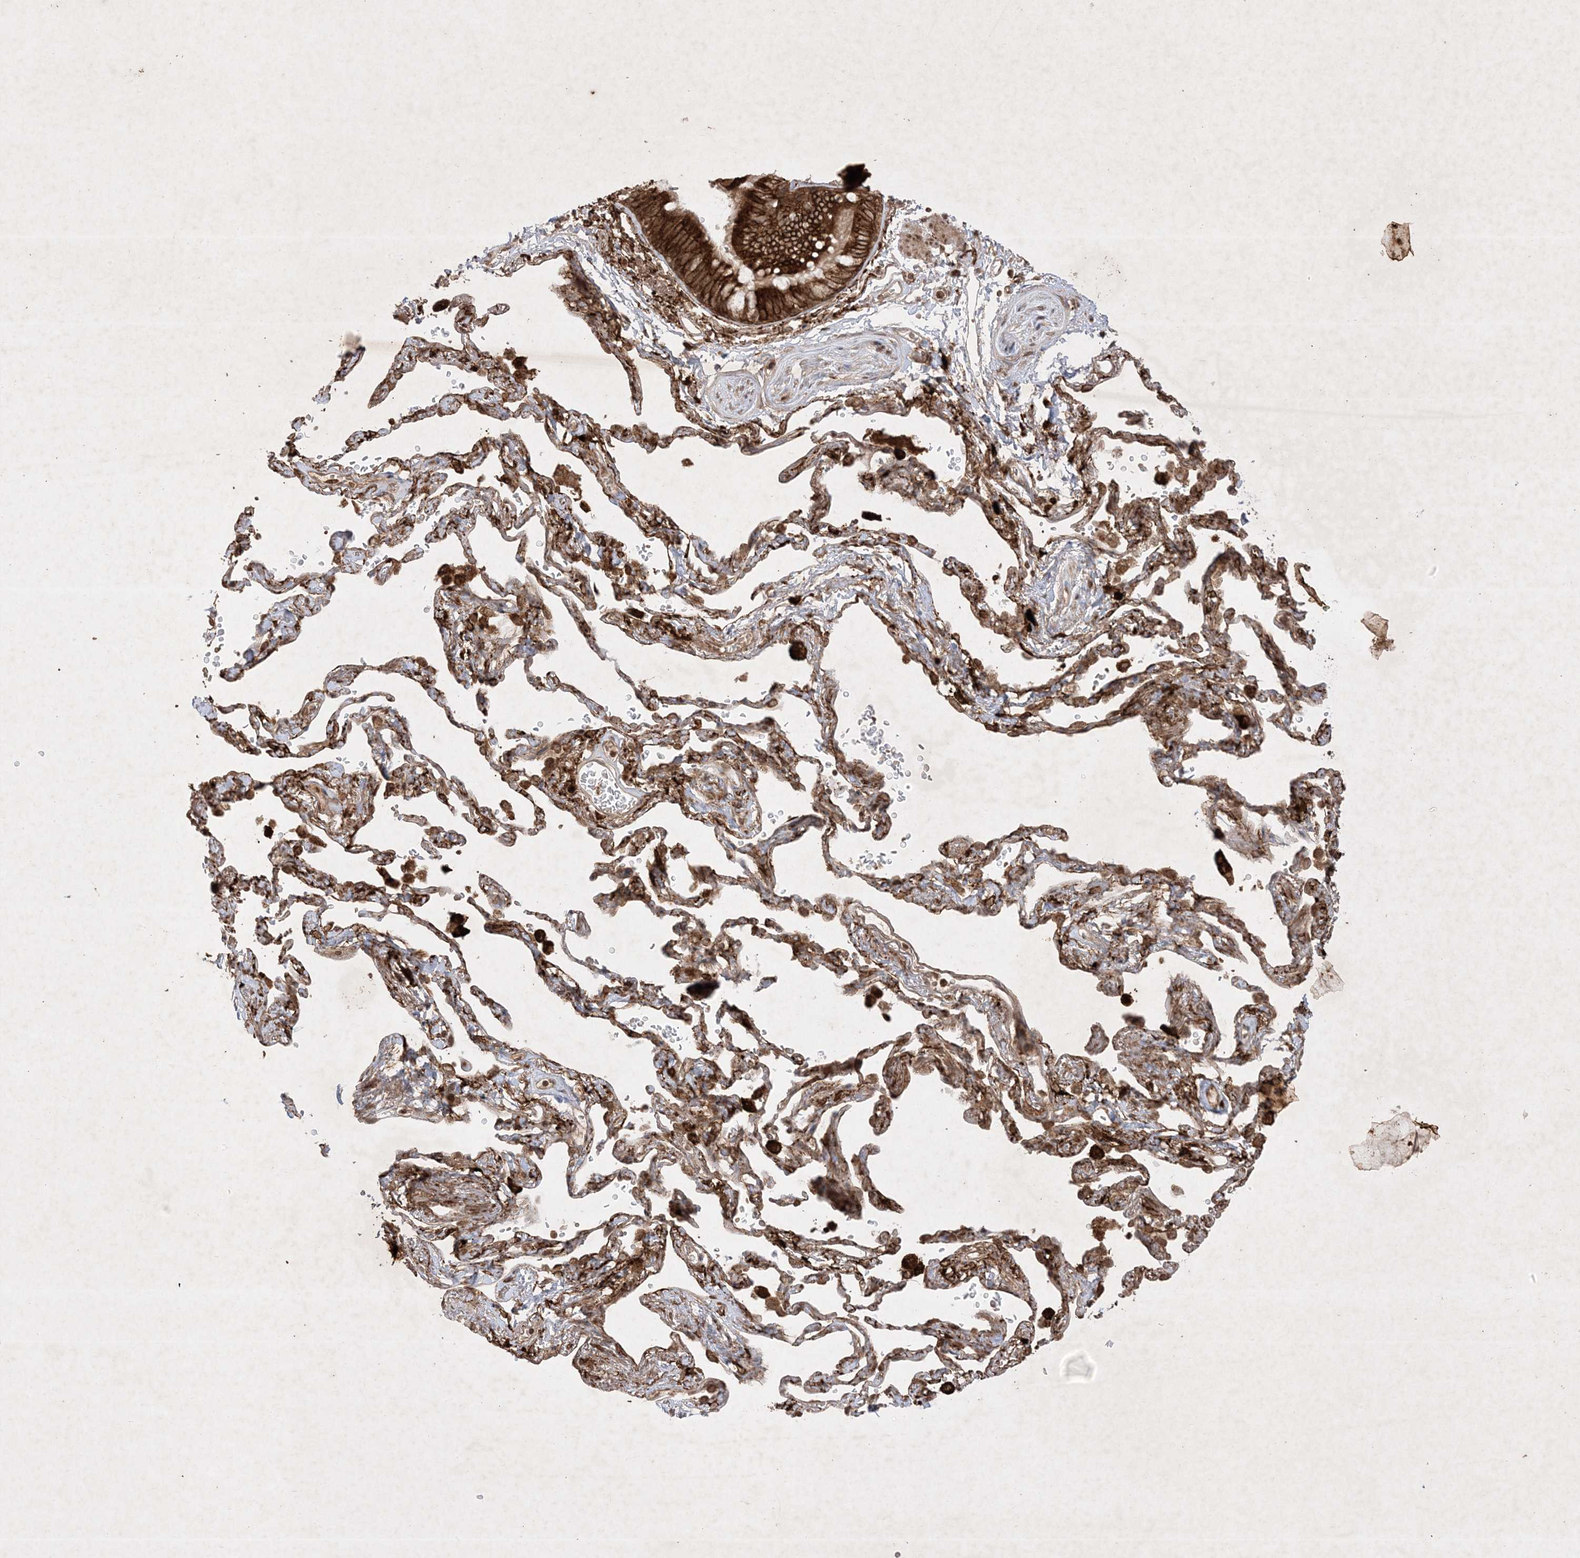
{"staining": {"intensity": "strong", "quantity": ">75%", "location": "cytoplasmic/membranous"}, "tissue": "bronchus", "cell_type": "Respiratory epithelial cells", "image_type": "normal", "snomed": [{"axis": "morphology", "description": "Normal tissue, NOS"}, {"axis": "topography", "description": "Cartilage tissue"}, {"axis": "topography", "description": "Bronchus"}], "caption": "Immunohistochemical staining of normal human bronchus demonstrates high levels of strong cytoplasmic/membranous expression in about >75% of respiratory epithelial cells. Using DAB (brown) and hematoxylin (blue) stains, captured at high magnification using brightfield microscopy.", "gene": "PTK6", "patient": {"sex": "female", "age": 73}}